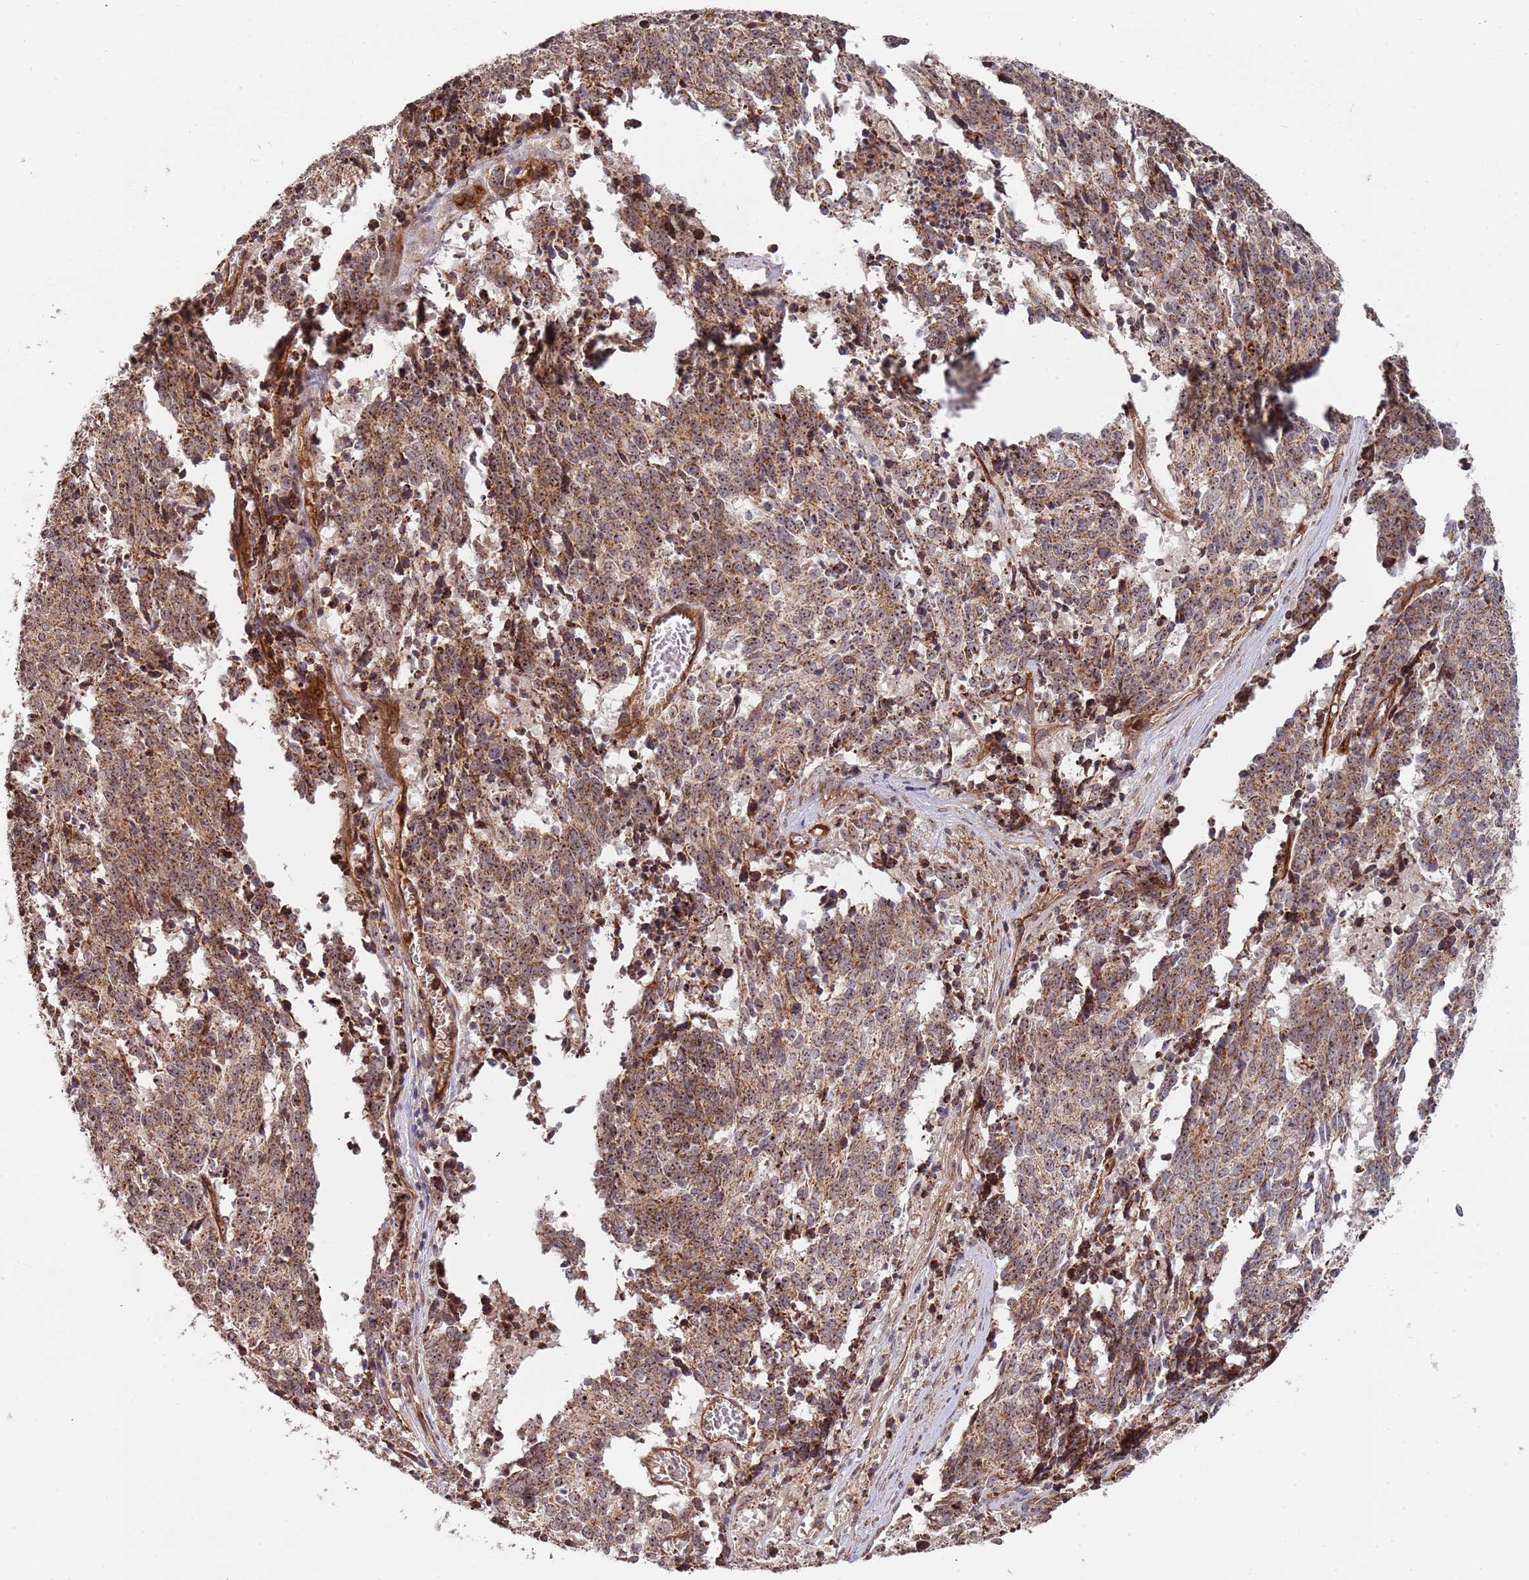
{"staining": {"intensity": "moderate", "quantity": ">75%", "location": "cytoplasmic/membranous"}, "tissue": "cervical cancer", "cell_type": "Tumor cells", "image_type": "cancer", "snomed": [{"axis": "morphology", "description": "Squamous cell carcinoma, NOS"}, {"axis": "topography", "description": "Cervix"}], "caption": "Human cervical squamous cell carcinoma stained with a protein marker shows moderate staining in tumor cells.", "gene": "DCHS1", "patient": {"sex": "female", "age": 29}}